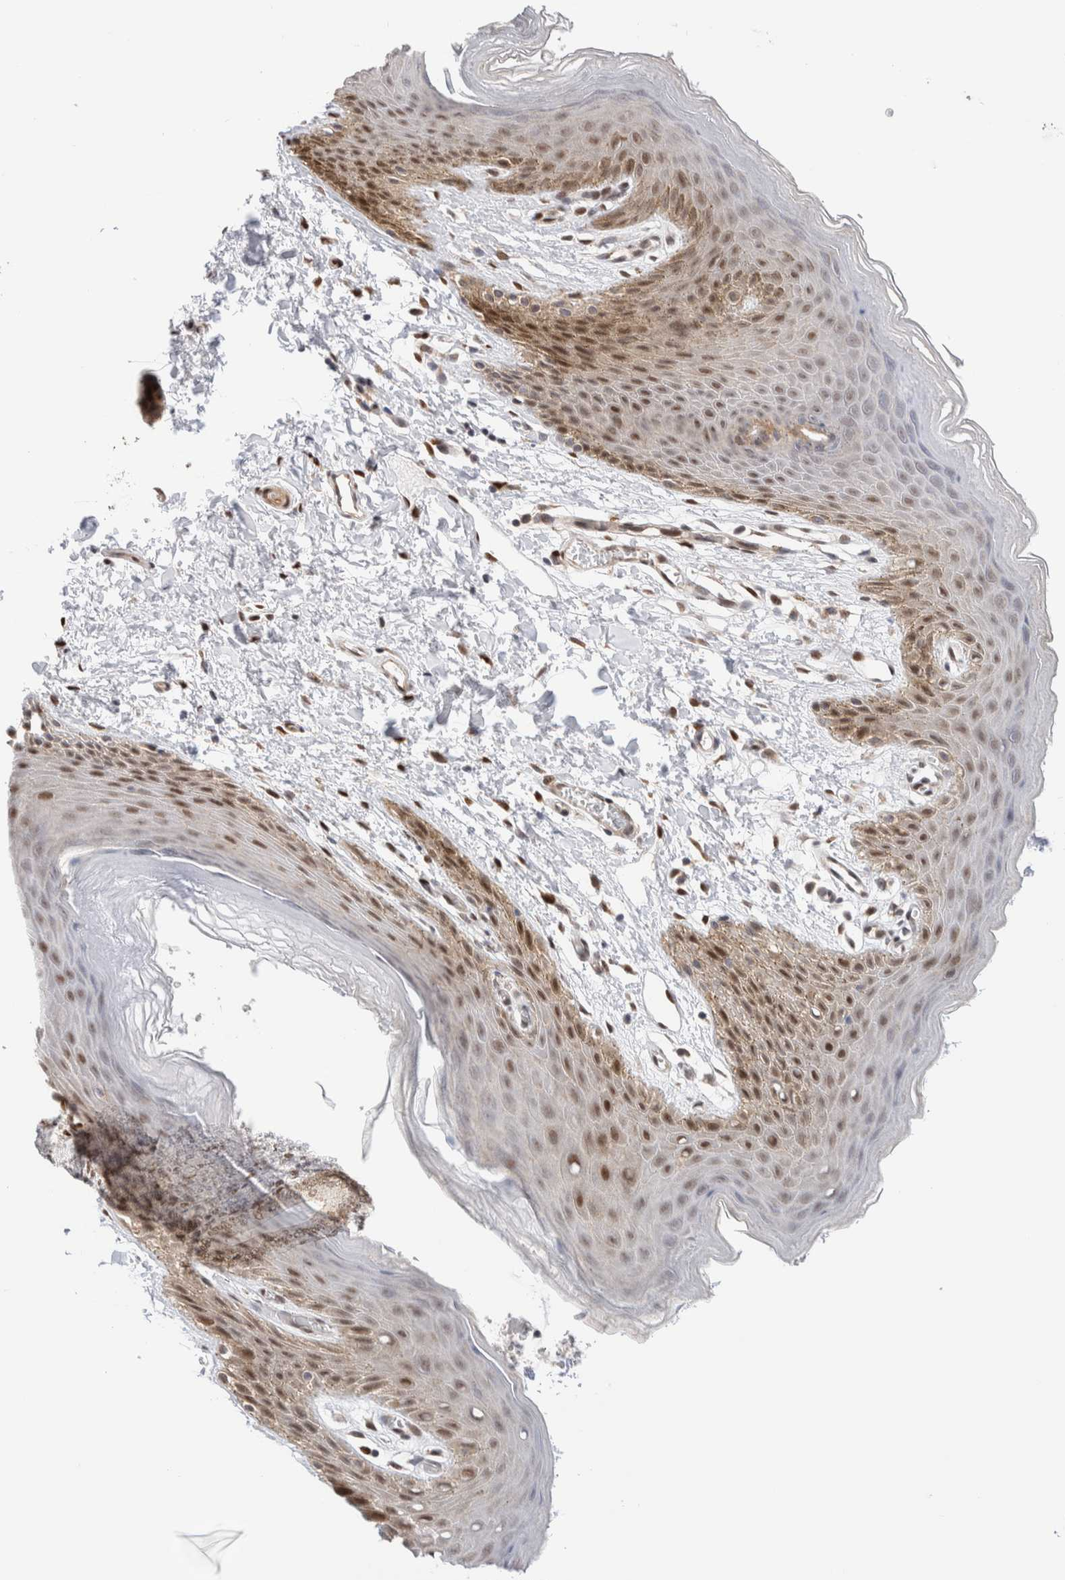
{"staining": {"intensity": "moderate", "quantity": ">75%", "location": "nuclear"}, "tissue": "skin", "cell_type": "Epidermal cells", "image_type": "normal", "snomed": [{"axis": "morphology", "description": "Normal tissue, NOS"}, {"axis": "topography", "description": "Anal"}, {"axis": "topography", "description": "Peripheral nerve tissue"}], "caption": "Protein analysis of normal skin demonstrates moderate nuclear positivity in approximately >75% of epidermal cells. (IHC, brightfield microscopy, high magnification).", "gene": "NSMAF", "patient": {"sex": "male", "age": 44}}